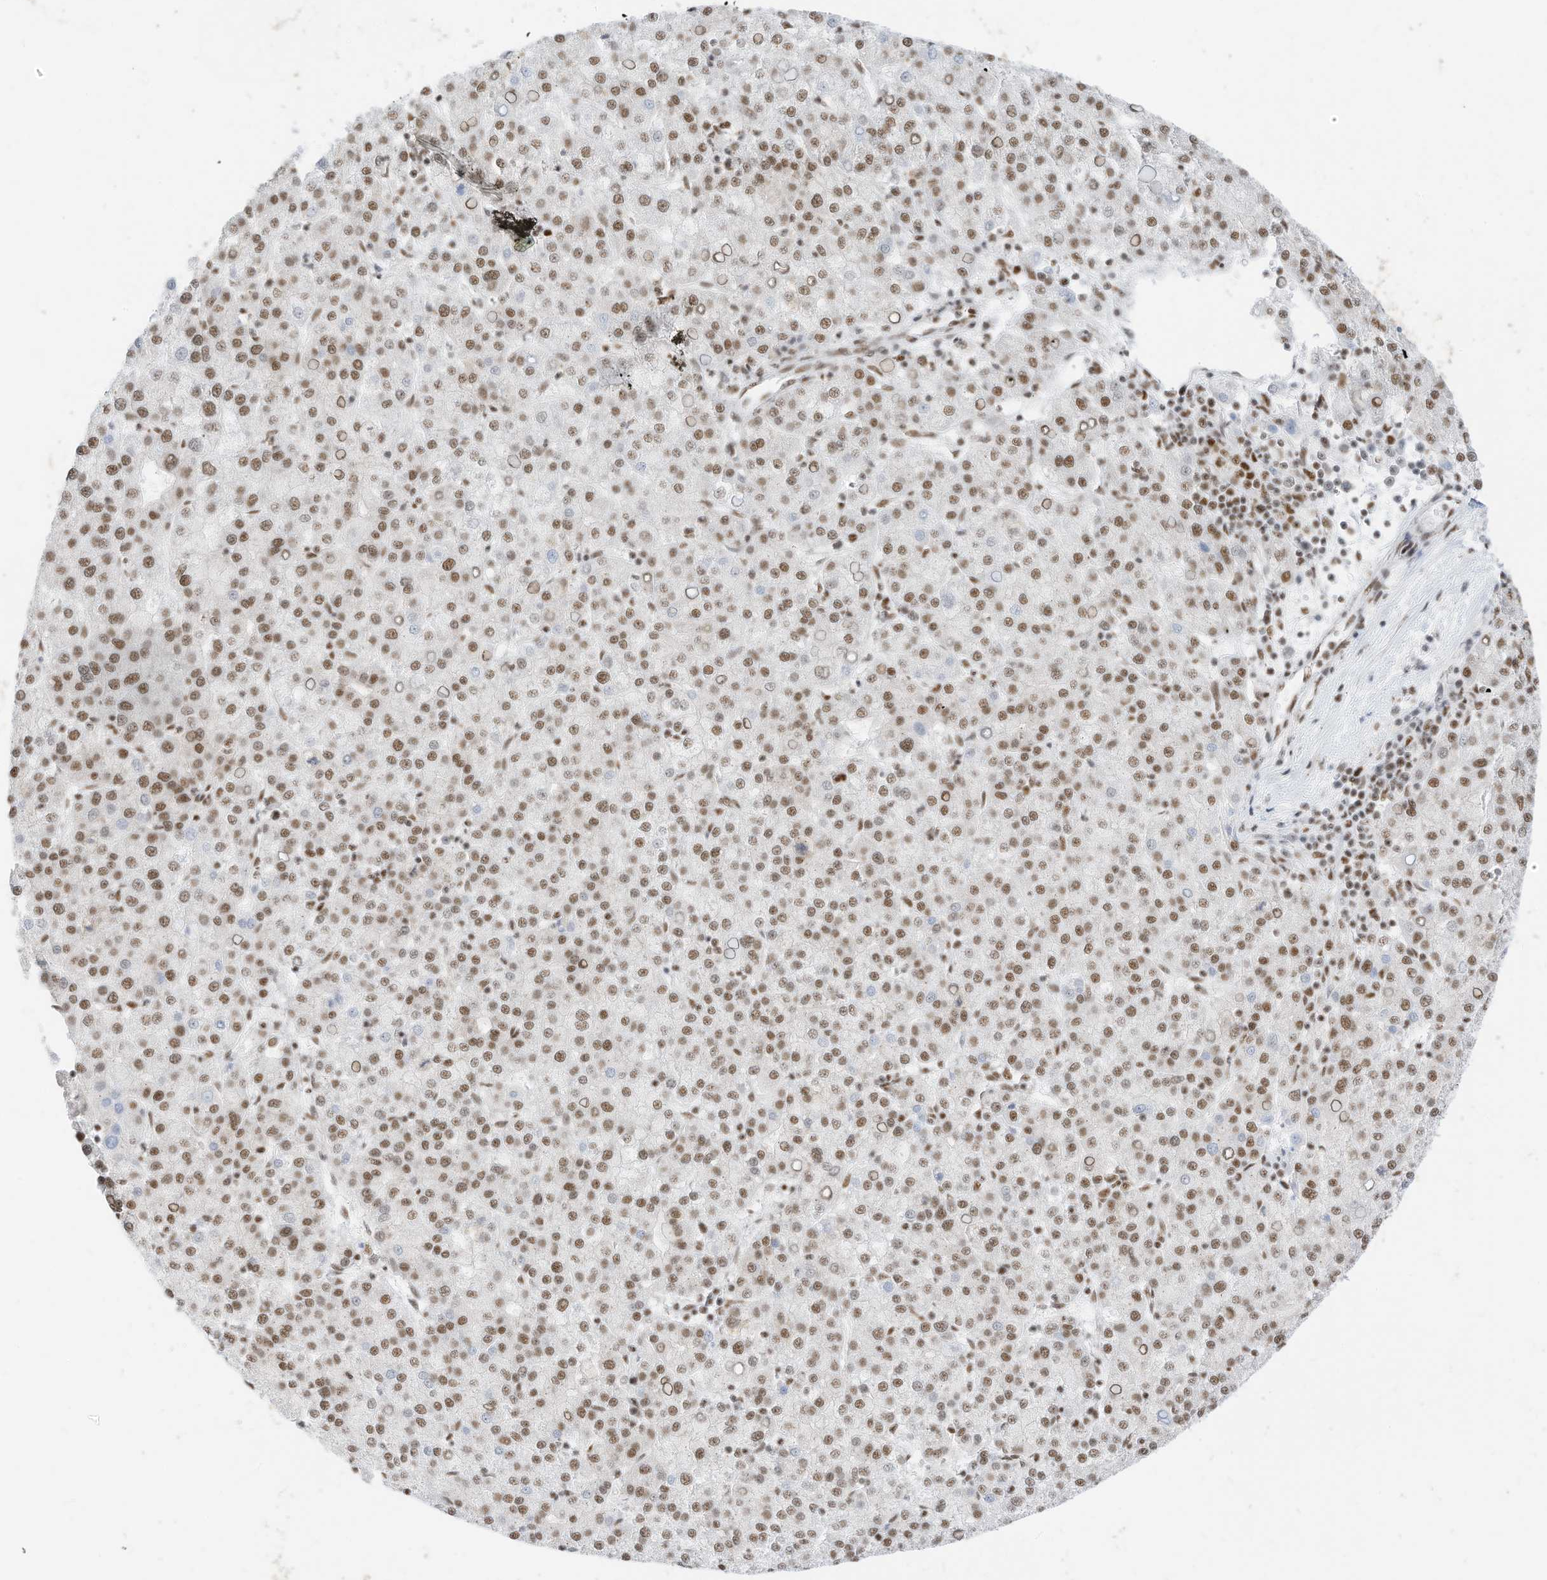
{"staining": {"intensity": "moderate", "quantity": ">75%", "location": "nuclear"}, "tissue": "liver cancer", "cell_type": "Tumor cells", "image_type": "cancer", "snomed": [{"axis": "morphology", "description": "Carcinoma, Hepatocellular, NOS"}, {"axis": "topography", "description": "Liver"}], "caption": "Hepatocellular carcinoma (liver) stained with a protein marker reveals moderate staining in tumor cells.", "gene": "SMARCA2", "patient": {"sex": "female", "age": 58}}